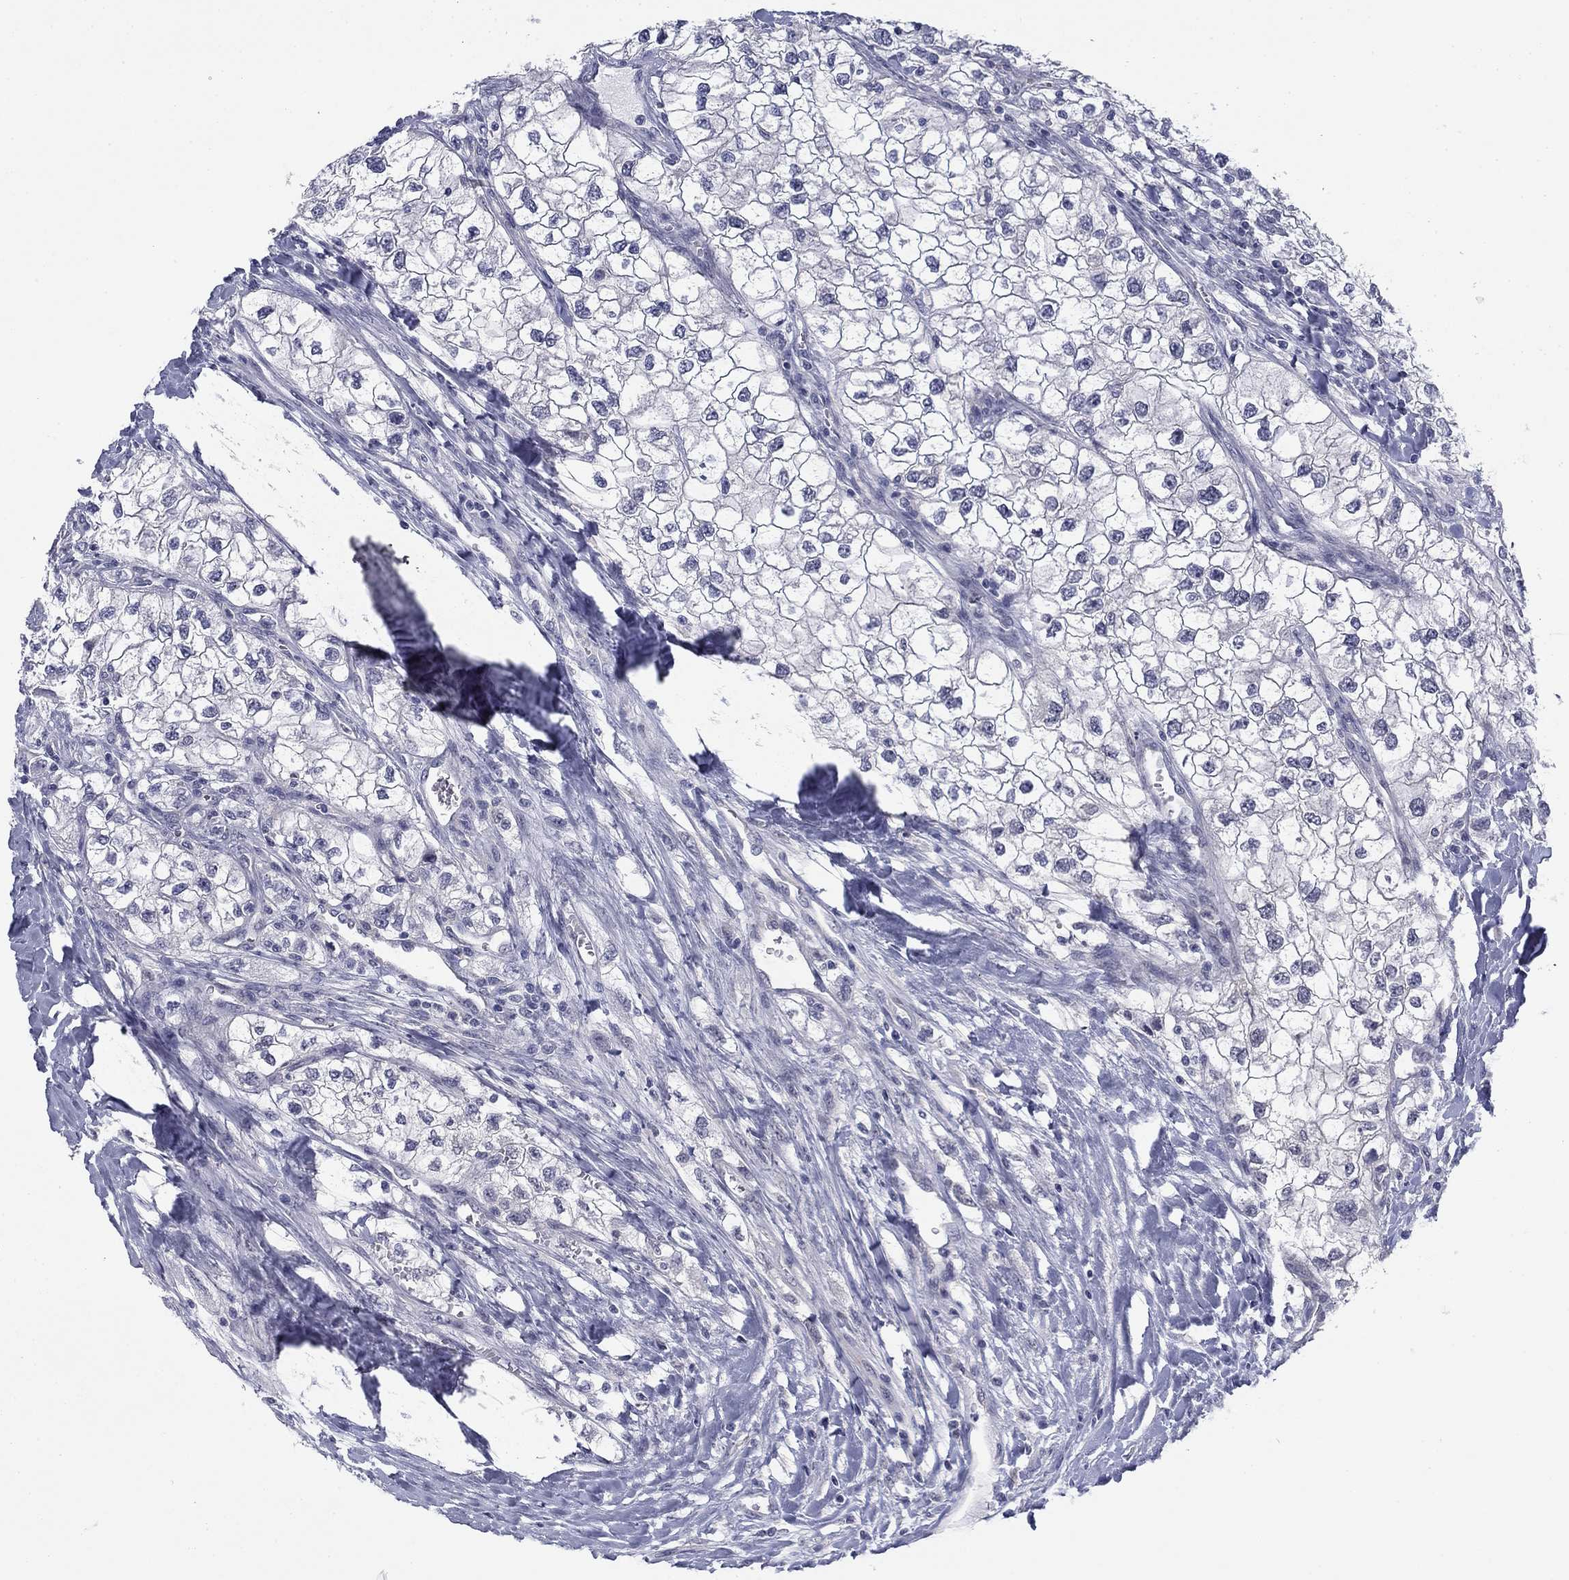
{"staining": {"intensity": "negative", "quantity": "none", "location": "none"}, "tissue": "renal cancer", "cell_type": "Tumor cells", "image_type": "cancer", "snomed": [{"axis": "morphology", "description": "Adenocarcinoma, NOS"}, {"axis": "topography", "description": "Kidney"}], "caption": "The micrograph reveals no significant staining in tumor cells of adenocarcinoma (renal).", "gene": "TIGD4", "patient": {"sex": "male", "age": 59}}